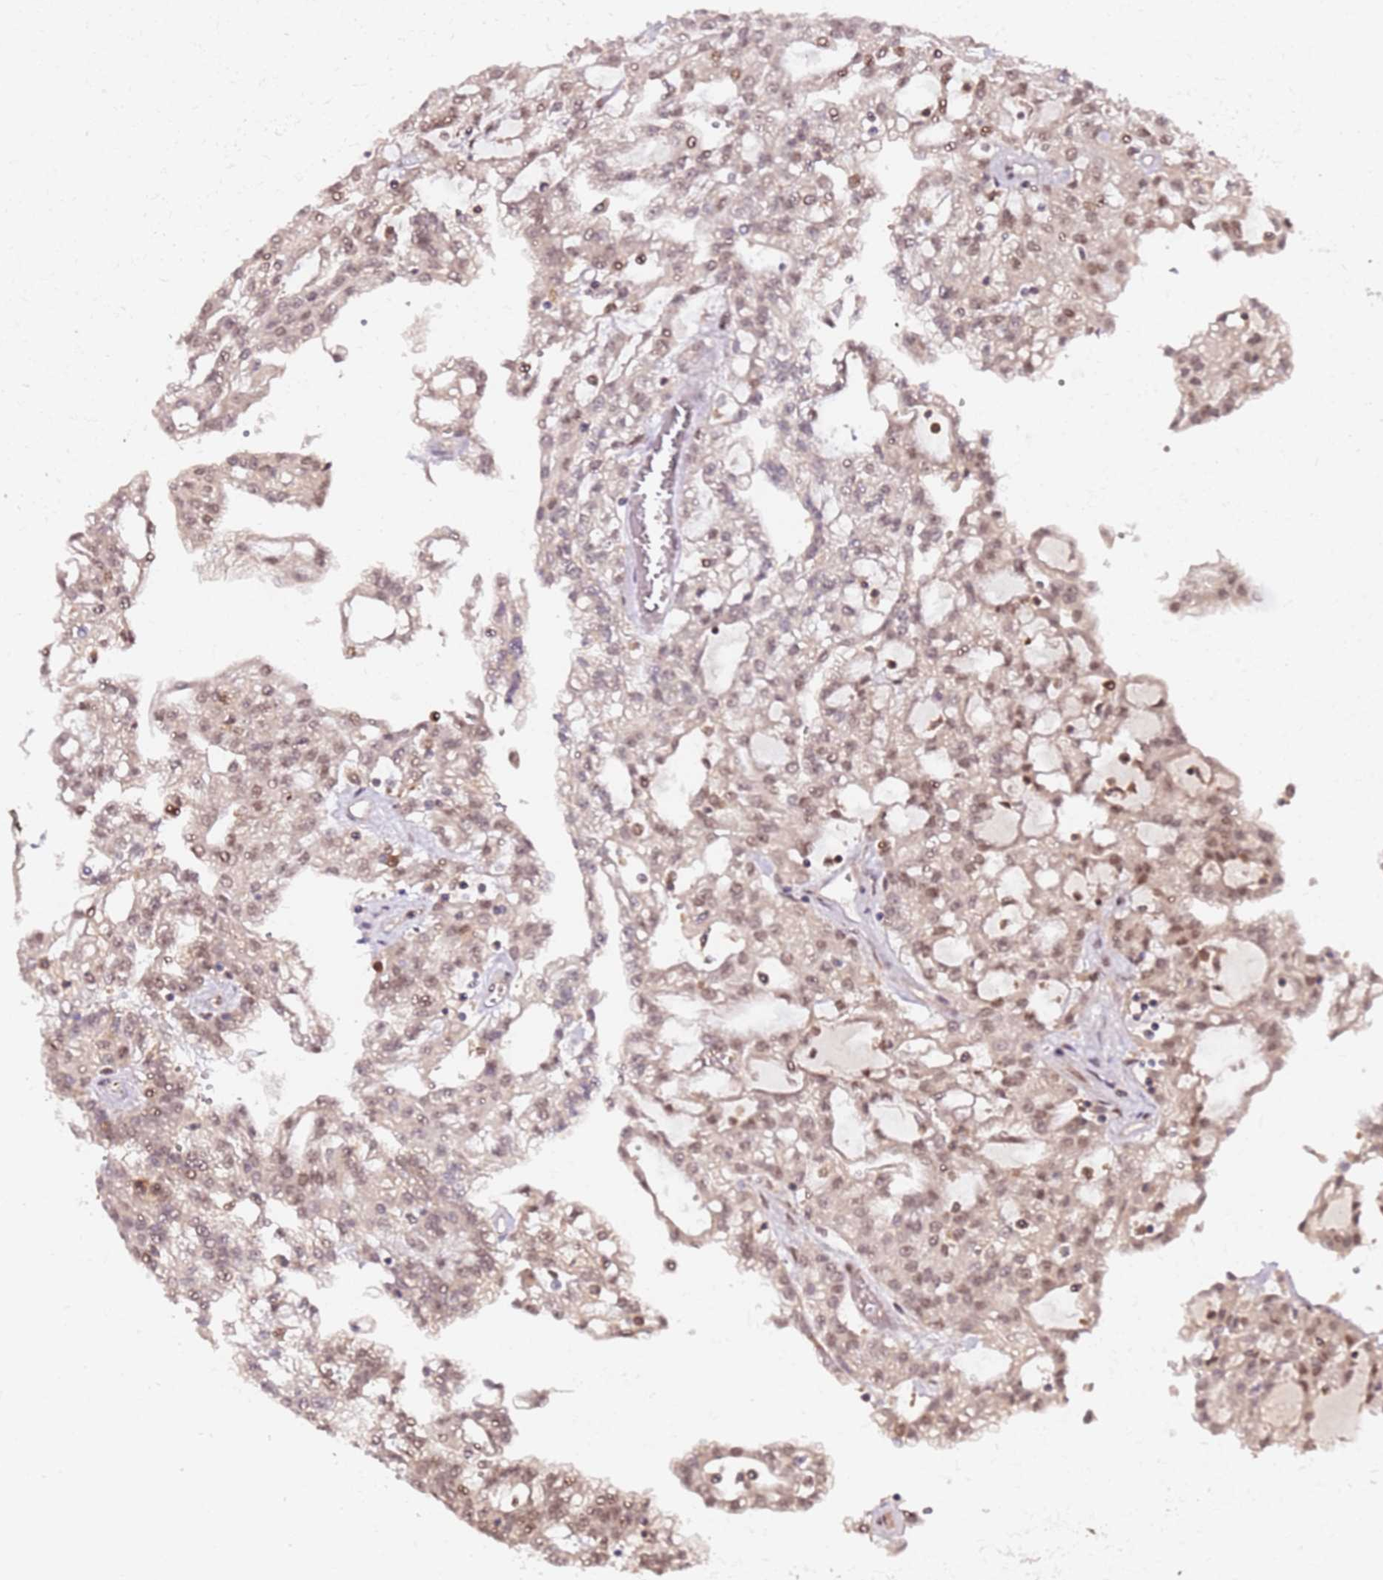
{"staining": {"intensity": "weak", "quantity": ">75%", "location": "nuclear"}, "tissue": "renal cancer", "cell_type": "Tumor cells", "image_type": "cancer", "snomed": [{"axis": "morphology", "description": "Adenocarcinoma, NOS"}, {"axis": "topography", "description": "Kidney"}], "caption": "There is low levels of weak nuclear positivity in tumor cells of renal adenocarcinoma, as demonstrated by immunohistochemical staining (brown color).", "gene": "RGS18", "patient": {"sex": "male", "age": 63}}